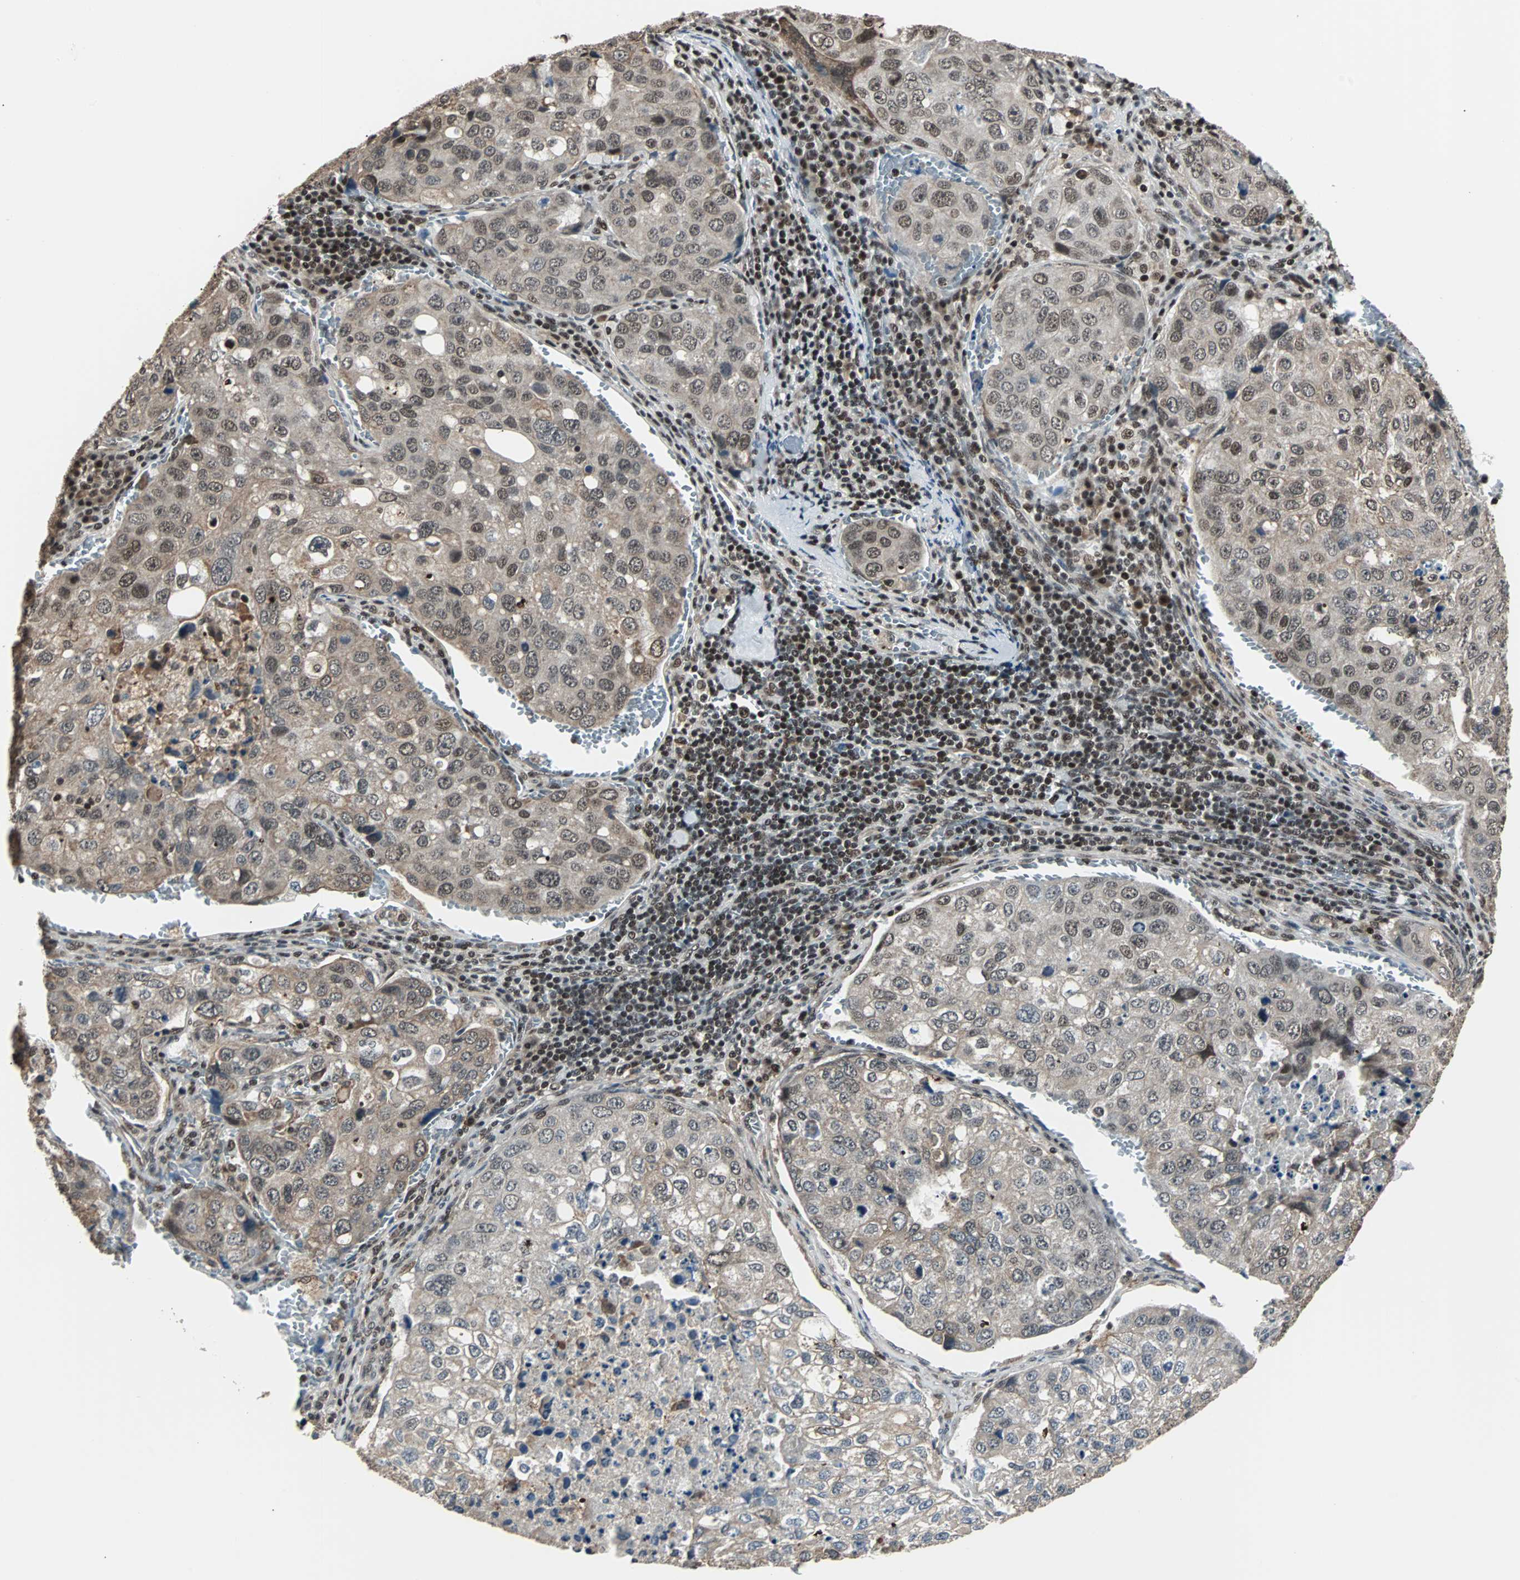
{"staining": {"intensity": "moderate", "quantity": "25%-75%", "location": "cytoplasmic/membranous,nuclear"}, "tissue": "urothelial cancer", "cell_type": "Tumor cells", "image_type": "cancer", "snomed": [{"axis": "morphology", "description": "Urothelial carcinoma, High grade"}, {"axis": "topography", "description": "Lymph node"}, {"axis": "topography", "description": "Urinary bladder"}], "caption": "A medium amount of moderate cytoplasmic/membranous and nuclear expression is identified in approximately 25%-75% of tumor cells in urothelial carcinoma (high-grade) tissue. (DAB (3,3'-diaminobenzidine) IHC with brightfield microscopy, high magnification).", "gene": "TERF2IP", "patient": {"sex": "male", "age": 51}}